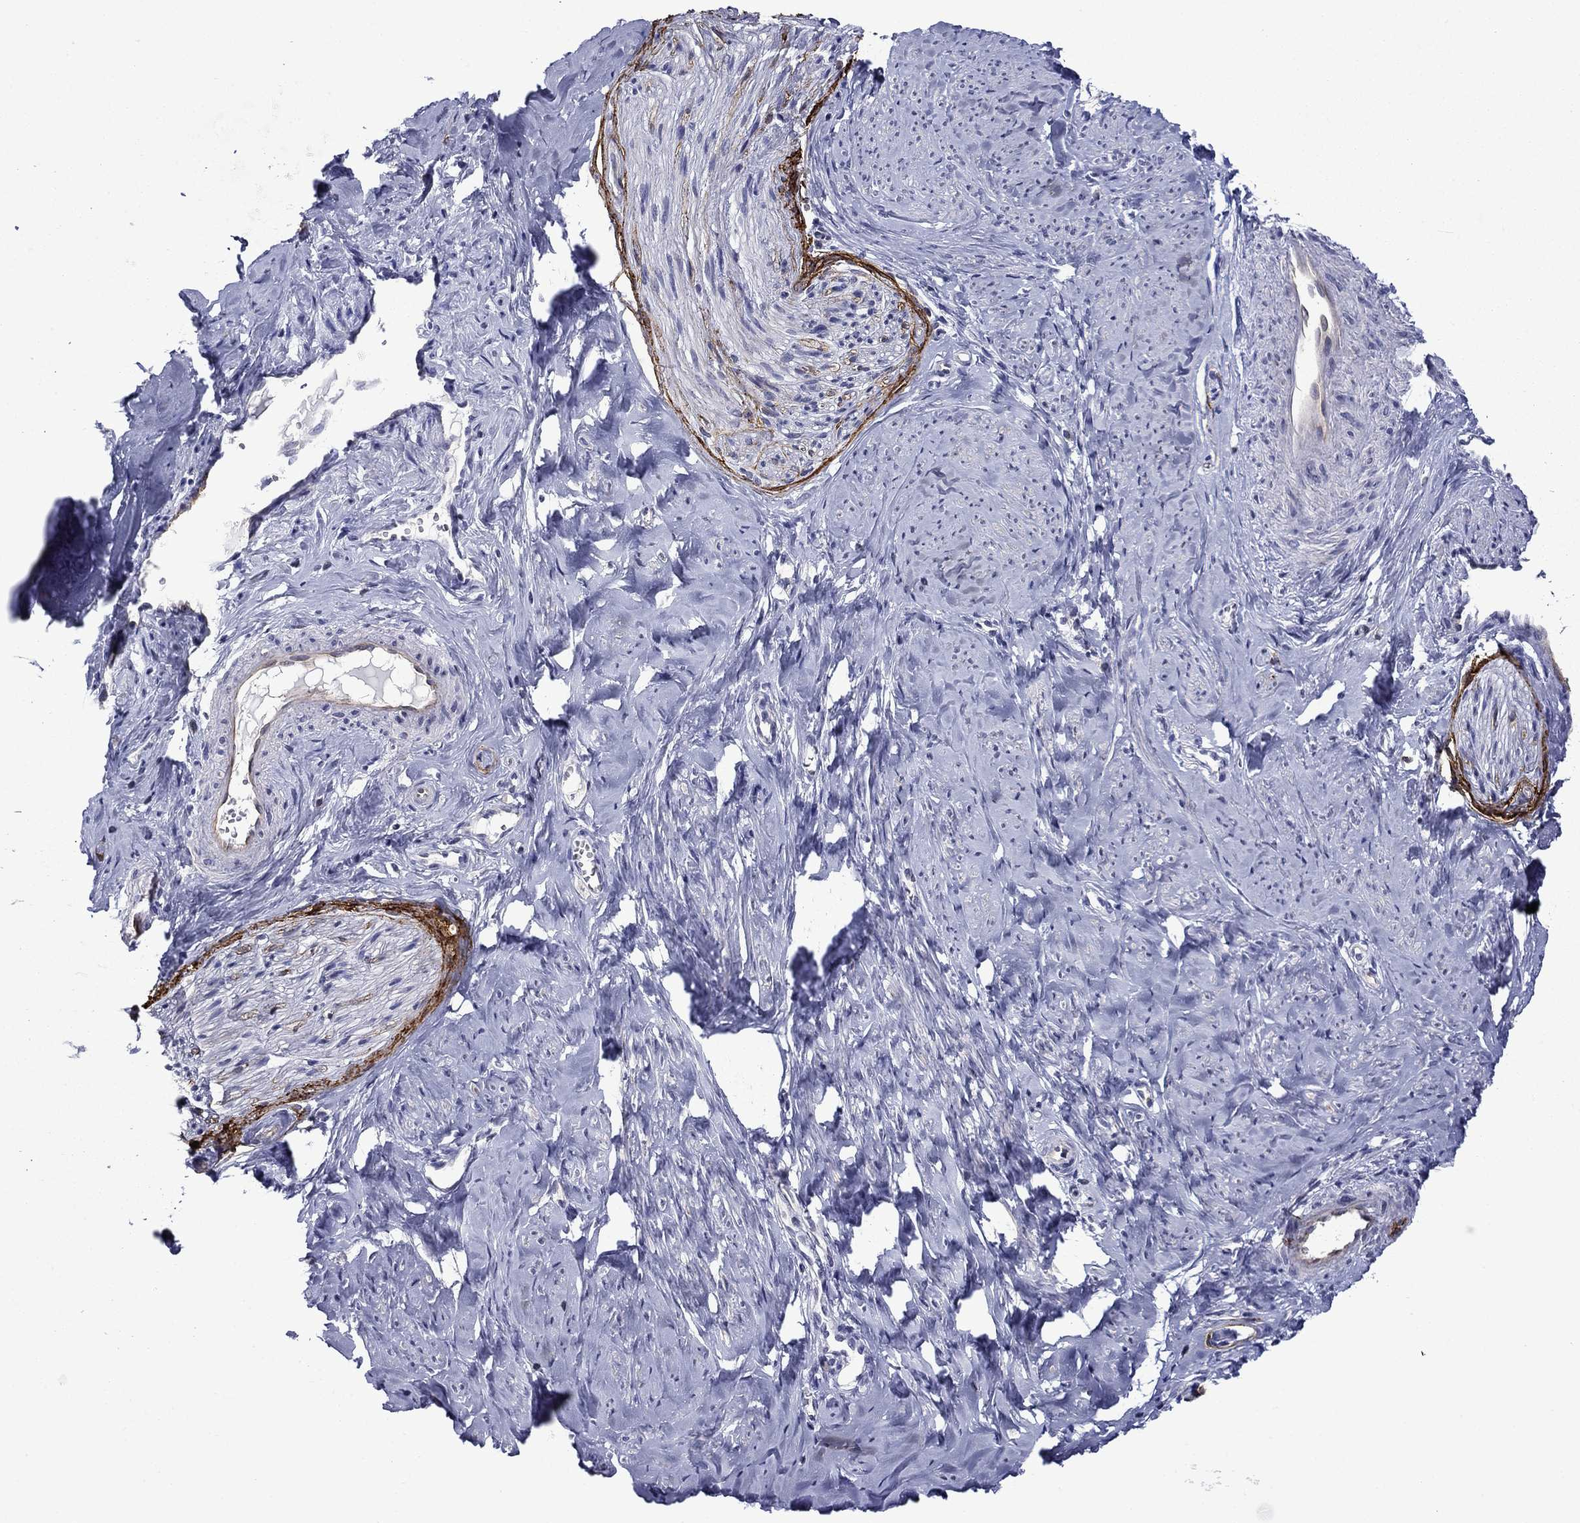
{"staining": {"intensity": "negative", "quantity": "none", "location": "none"}, "tissue": "smooth muscle", "cell_type": "Smooth muscle cells", "image_type": "normal", "snomed": [{"axis": "morphology", "description": "Normal tissue, NOS"}, {"axis": "topography", "description": "Smooth muscle"}], "caption": "A micrograph of human smooth muscle is negative for staining in smooth muscle cells. (DAB IHC, high magnification).", "gene": "LMO7", "patient": {"sex": "female", "age": 48}}